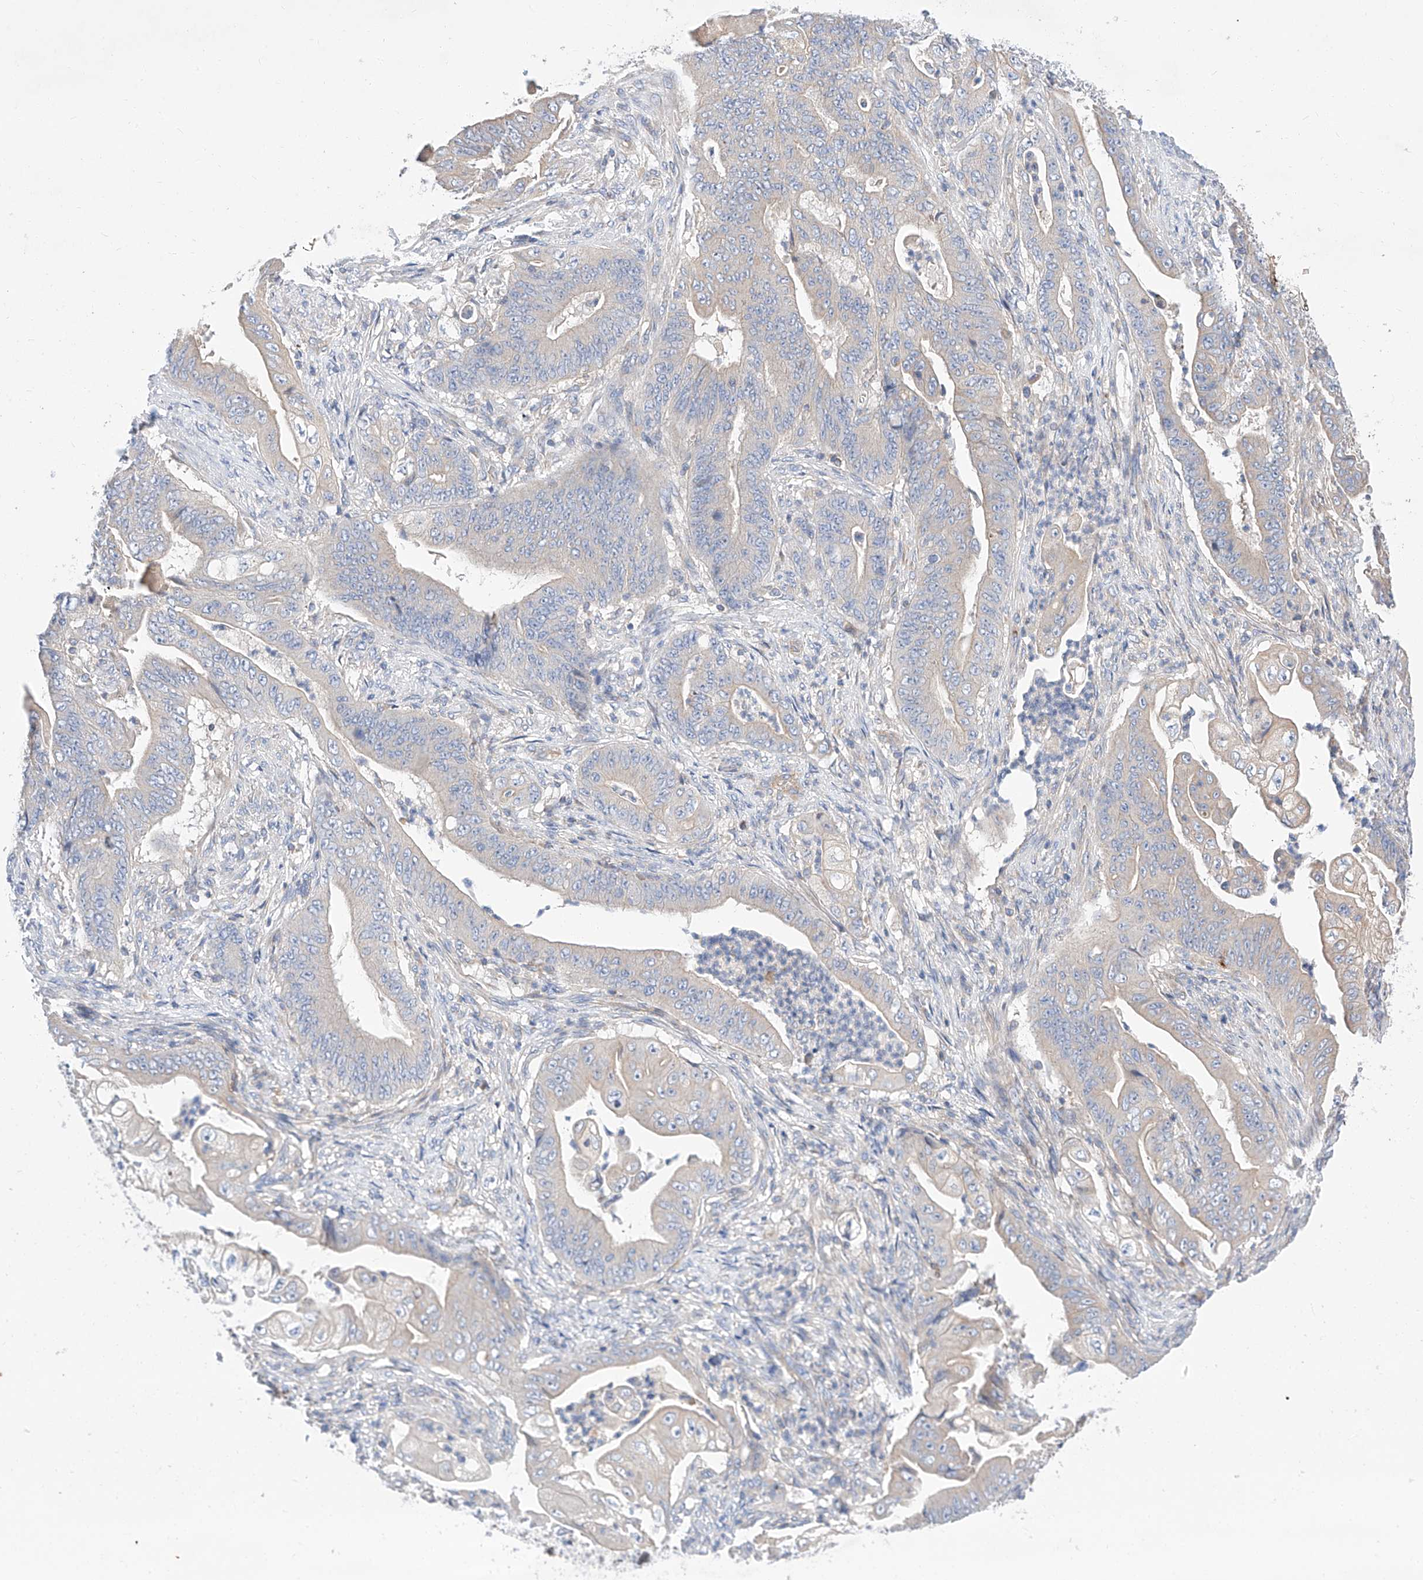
{"staining": {"intensity": "weak", "quantity": "<25%", "location": "cytoplasmic/membranous"}, "tissue": "stomach cancer", "cell_type": "Tumor cells", "image_type": "cancer", "snomed": [{"axis": "morphology", "description": "Adenocarcinoma, NOS"}, {"axis": "topography", "description": "Stomach"}], "caption": "A micrograph of stomach cancer stained for a protein shows no brown staining in tumor cells.", "gene": "C6orf118", "patient": {"sex": "female", "age": 73}}